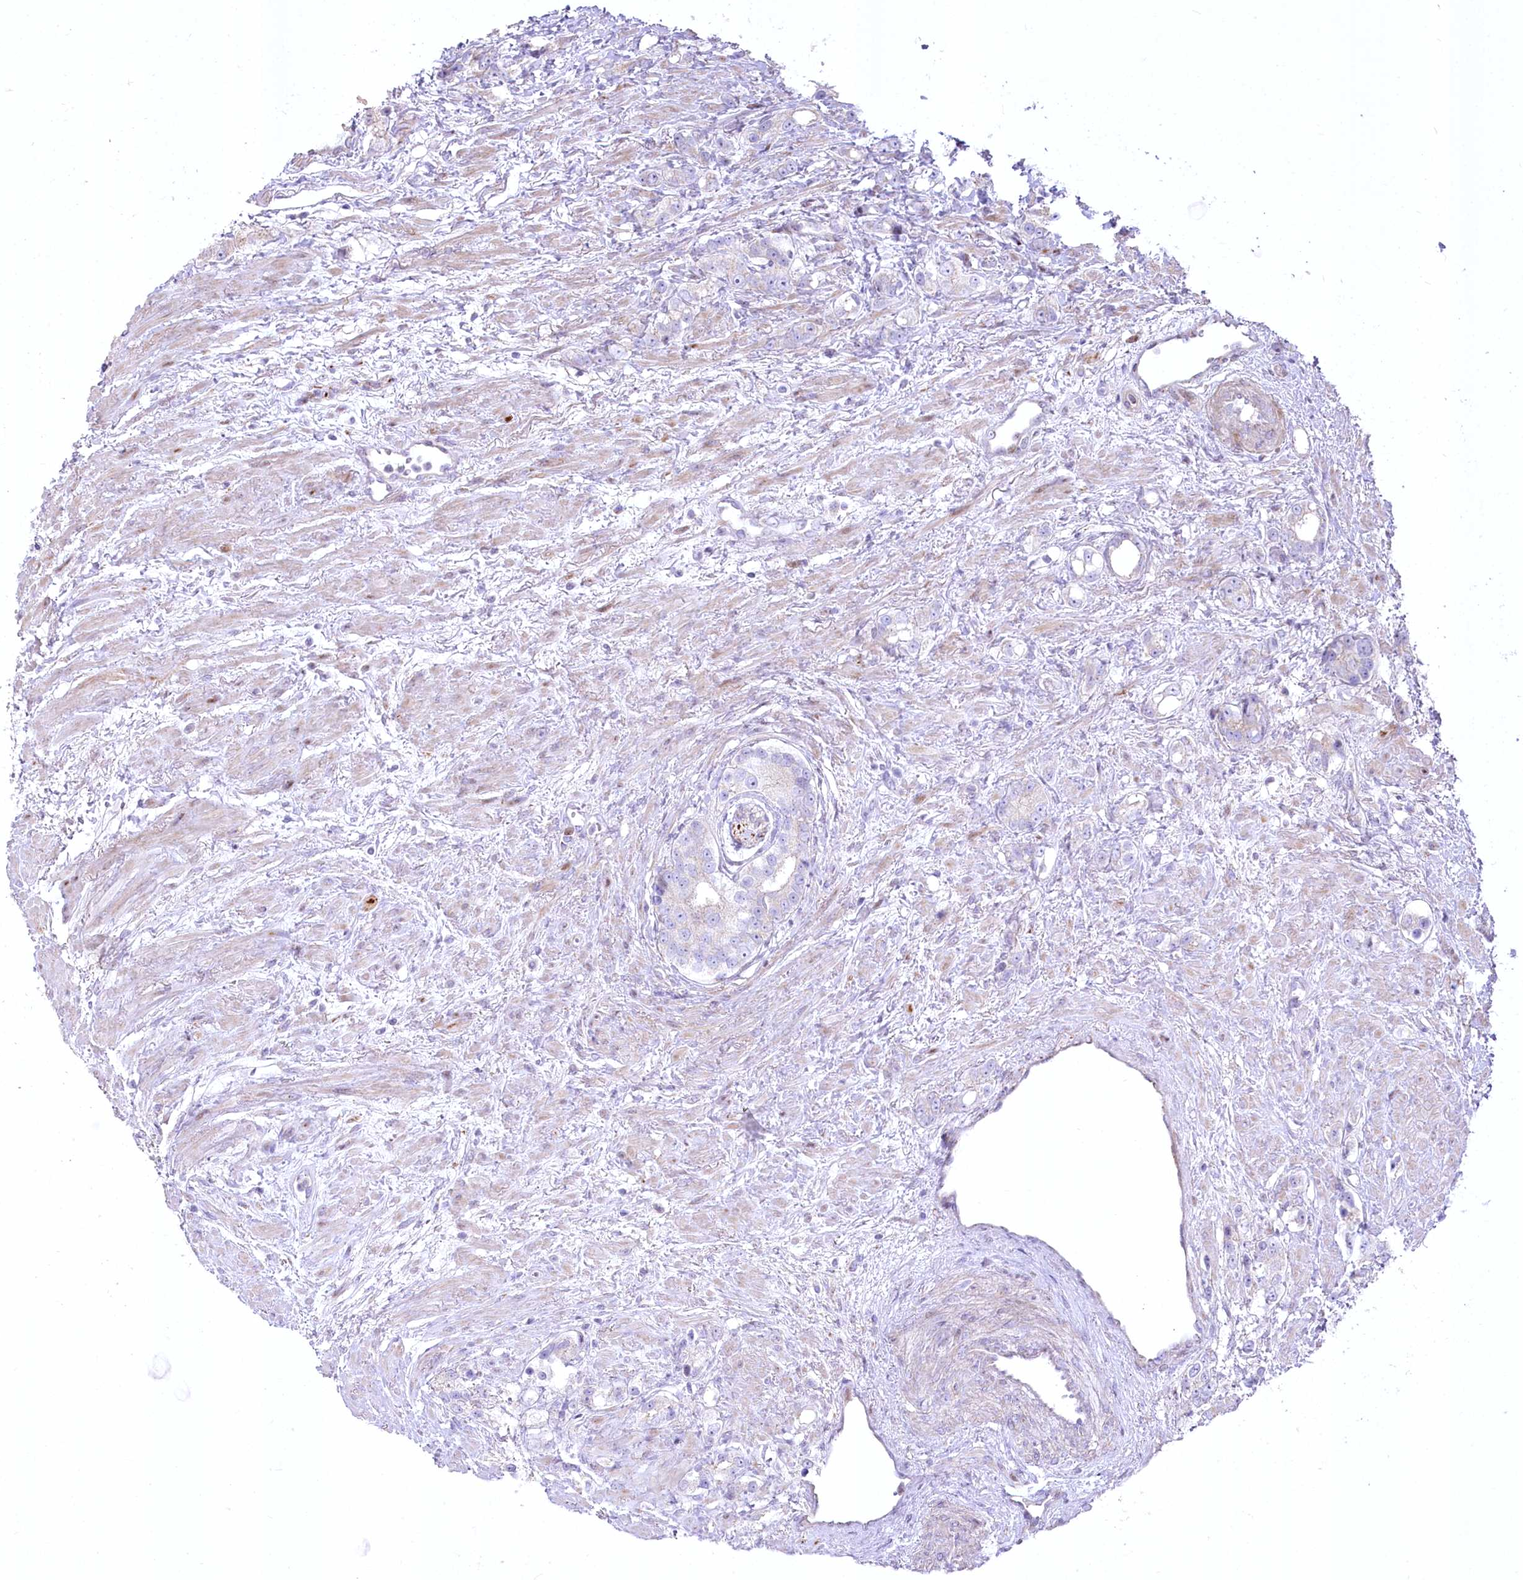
{"staining": {"intensity": "negative", "quantity": "none", "location": "none"}, "tissue": "prostate cancer", "cell_type": "Tumor cells", "image_type": "cancer", "snomed": [{"axis": "morphology", "description": "Adenocarcinoma, High grade"}, {"axis": "topography", "description": "Prostate"}], "caption": "Immunohistochemistry image of human prostate cancer (adenocarcinoma (high-grade)) stained for a protein (brown), which shows no staining in tumor cells.", "gene": "CEP164", "patient": {"sex": "male", "age": 63}}